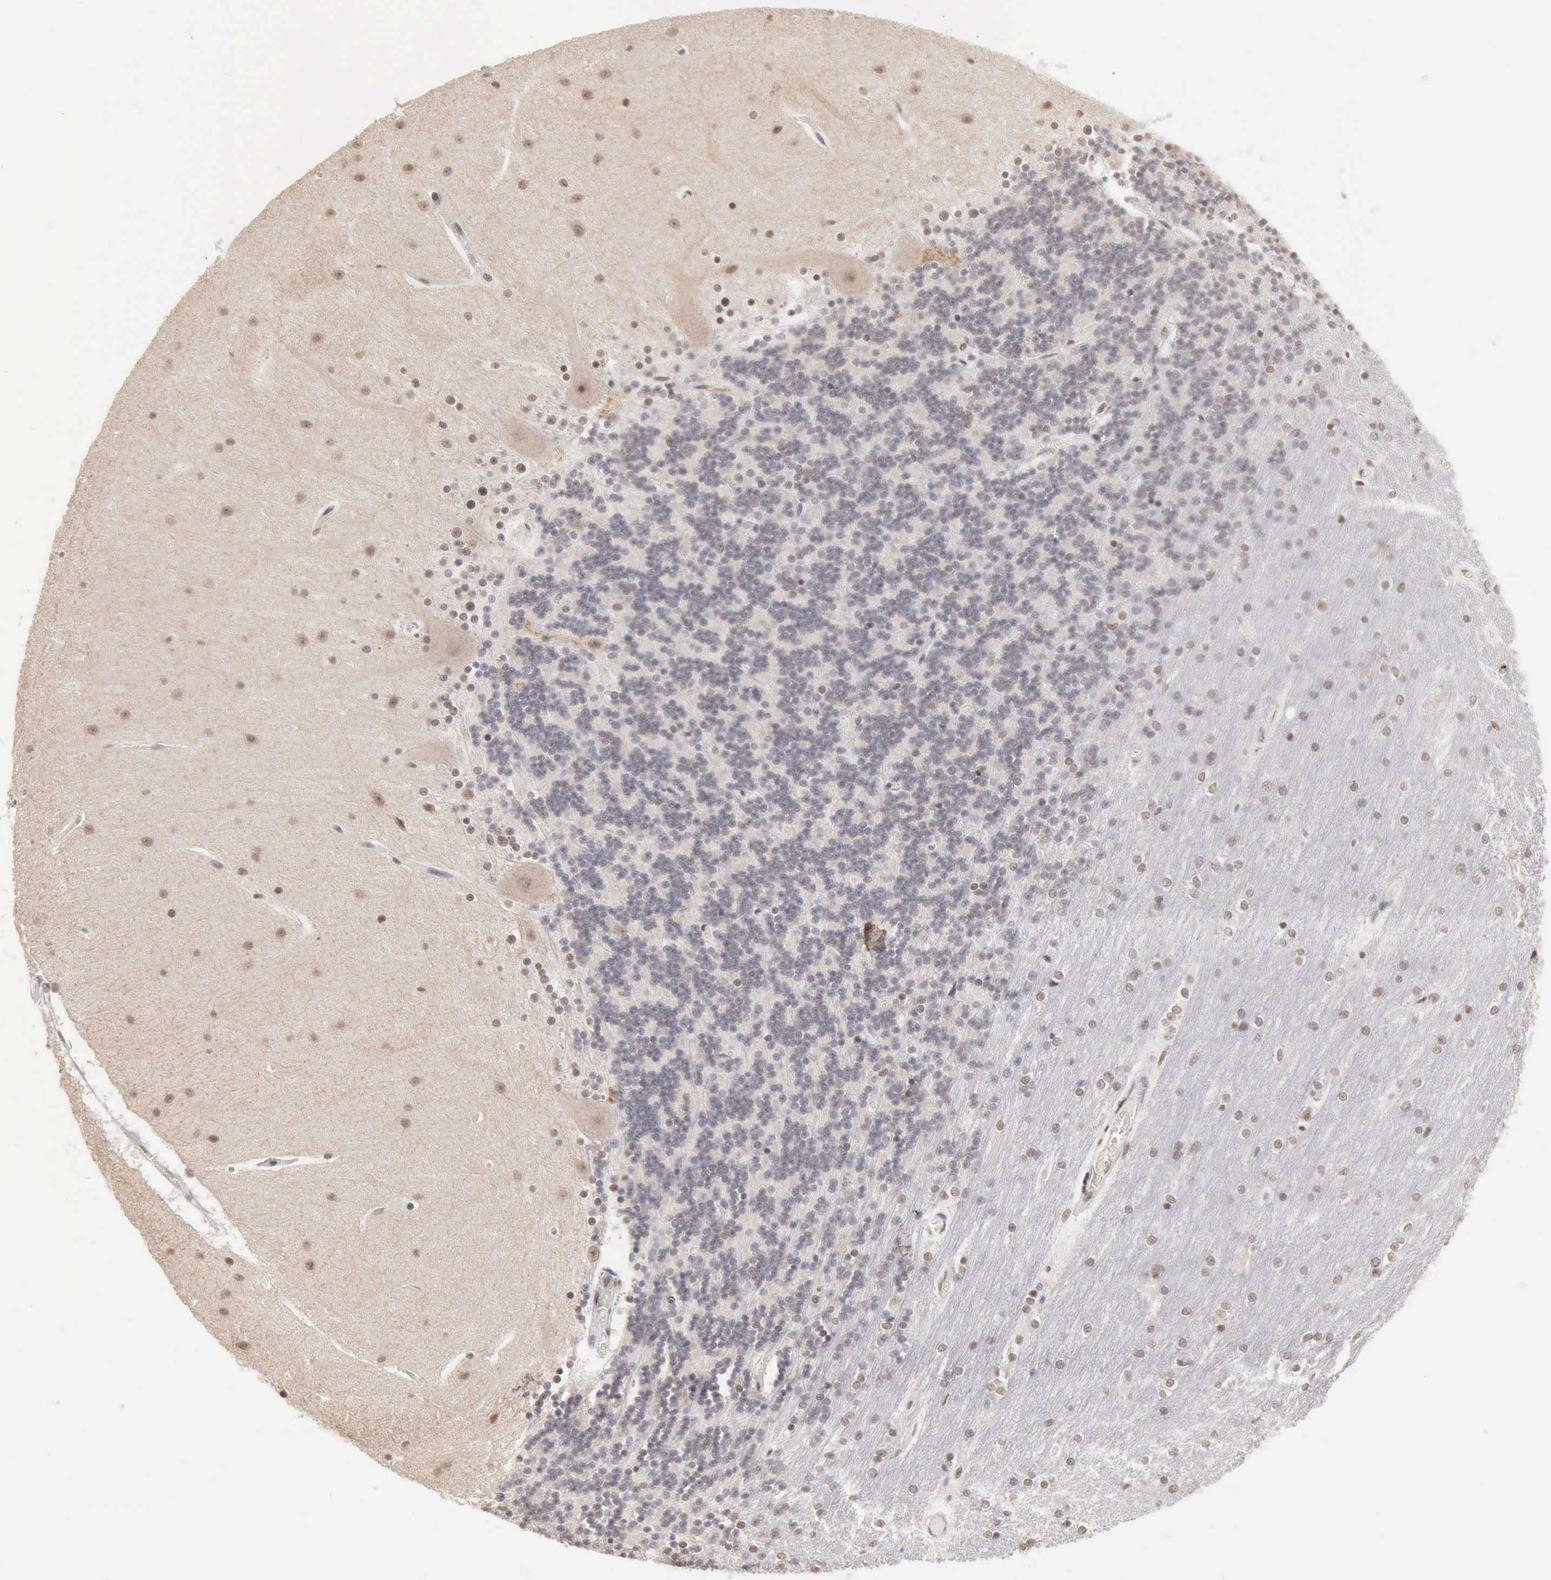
{"staining": {"intensity": "weak", "quantity": "<25%", "location": "nuclear"}, "tissue": "cerebellum", "cell_type": "Cells in granular layer", "image_type": "normal", "snomed": [{"axis": "morphology", "description": "Normal tissue, NOS"}, {"axis": "topography", "description": "Cerebellum"}], "caption": "Cells in granular layer show no significant protein positivity in normal cerebellum.", "gene": "TAF1", "patient": {"sex": "female", "age": 54}}